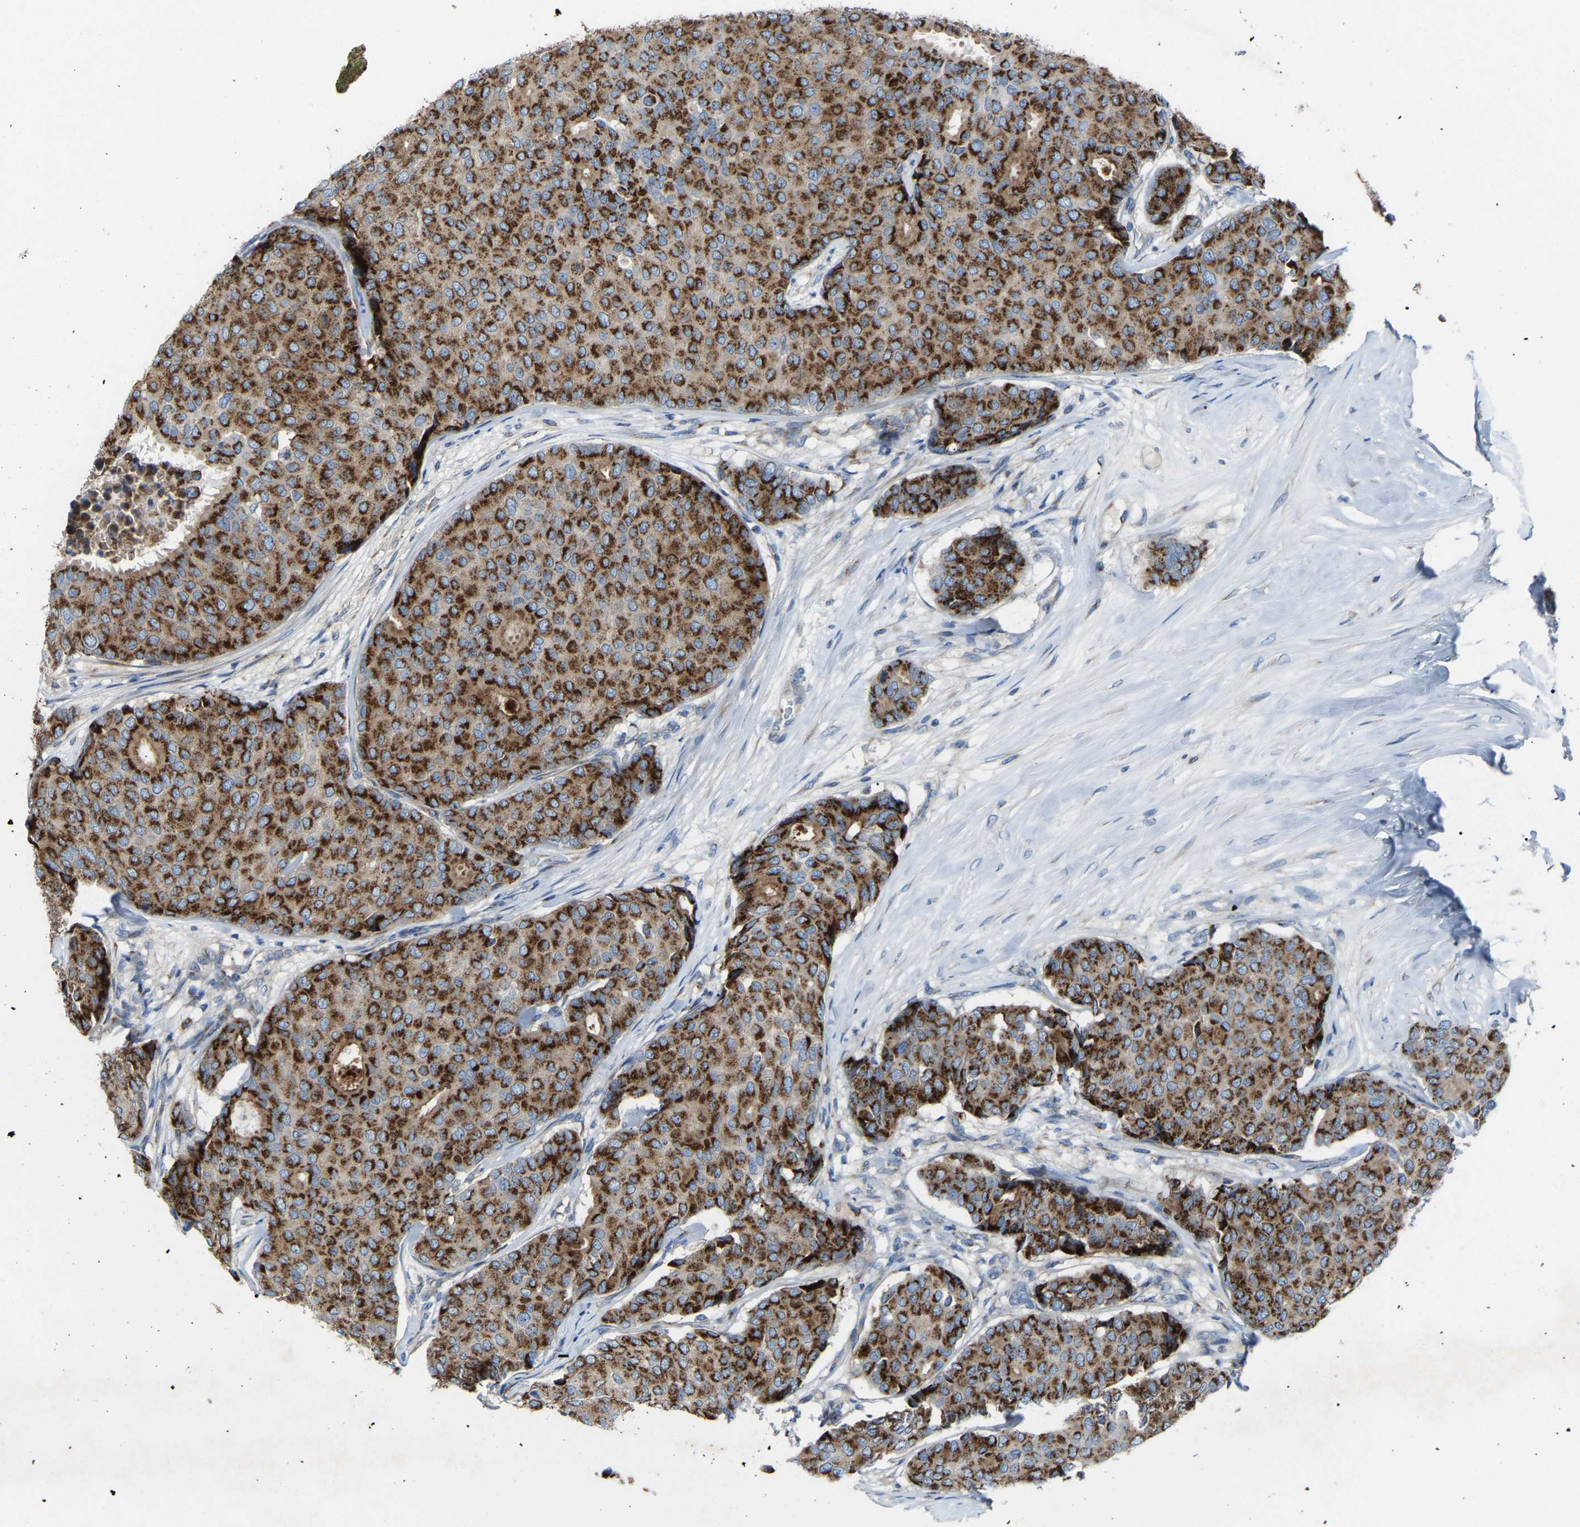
{"staining": {"intensity": "strong", "quantity": ">75%", "location": "cytoplasmic/membranous"}, "tissue": "breast cancer", "cell_type": "Tumor cells", "image_type": "cancer", "snomed": [{"axis": "morphology", "description": "Duct carcinoma"}, {"axis": "topography", "description": "Breast"}], "caption": "Tumor cells show strong cytoplasmic/membranous positivity in about >75% of cells in breast cancer.", "gene": "CANT1", "patient": {"sex": "female", "age": 75}}